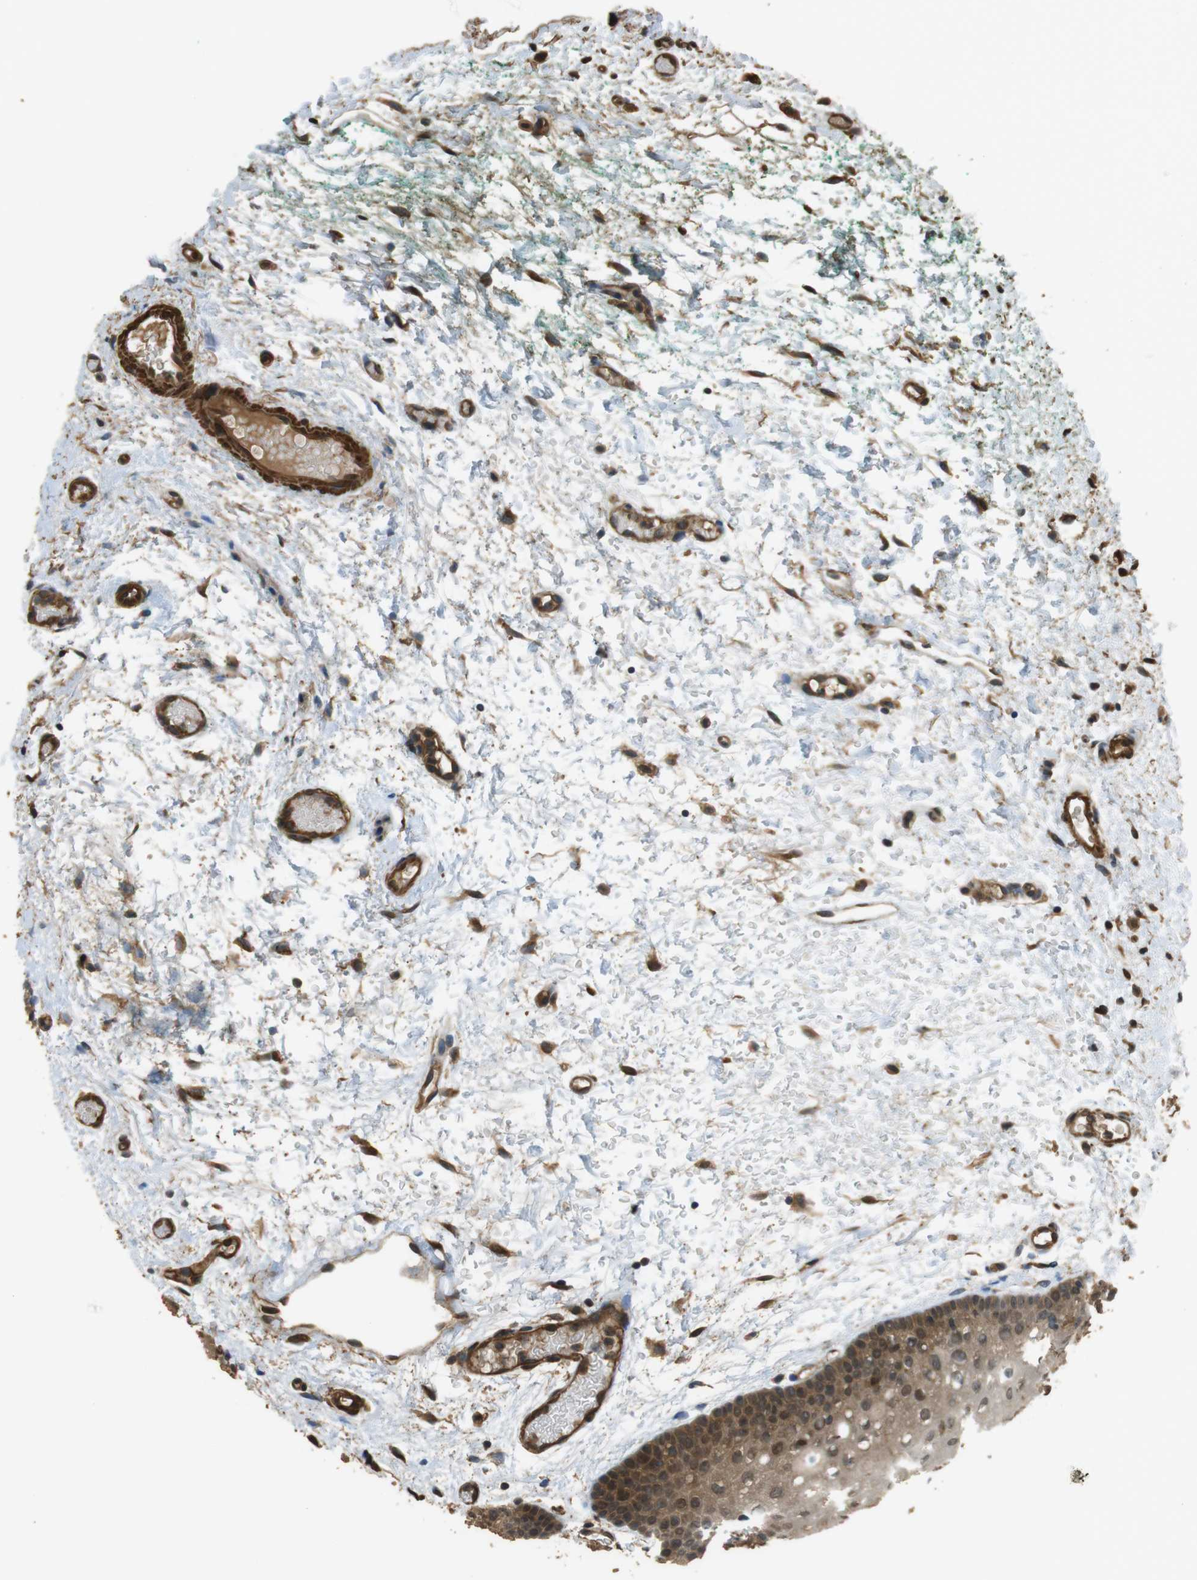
{"staining": {"intensity": "moderate", "quantity": "25%-75%", "location": "cytoplasmic/membranous,nuclear"}, "tissue": "oral mucosa", "cell_type": "Squamous epithelial cells", "image_type": "normal", "snomed": [{"axis": "morphology", "description": "Normal tissue, NOS"}, {"axis": "morphology", "description": "Squamous cell carcinoma, NOS"}, {"axis": "topography", "description": "Oral tissue"}, {"axis": "topography", "description": "Salivary gland"}, {"axis": "topography", "description": "Head-Neck"}], "caption": "This micrograph shows immunohistochemistry staining of normal human oral mucosa, with medium moderate cytoplasmic/membranous,nuclear staining in about 25%-75% of squamous epithelial cells.", "gene": "MSRB3", "patient": {"sex": "female", "age": 62}}